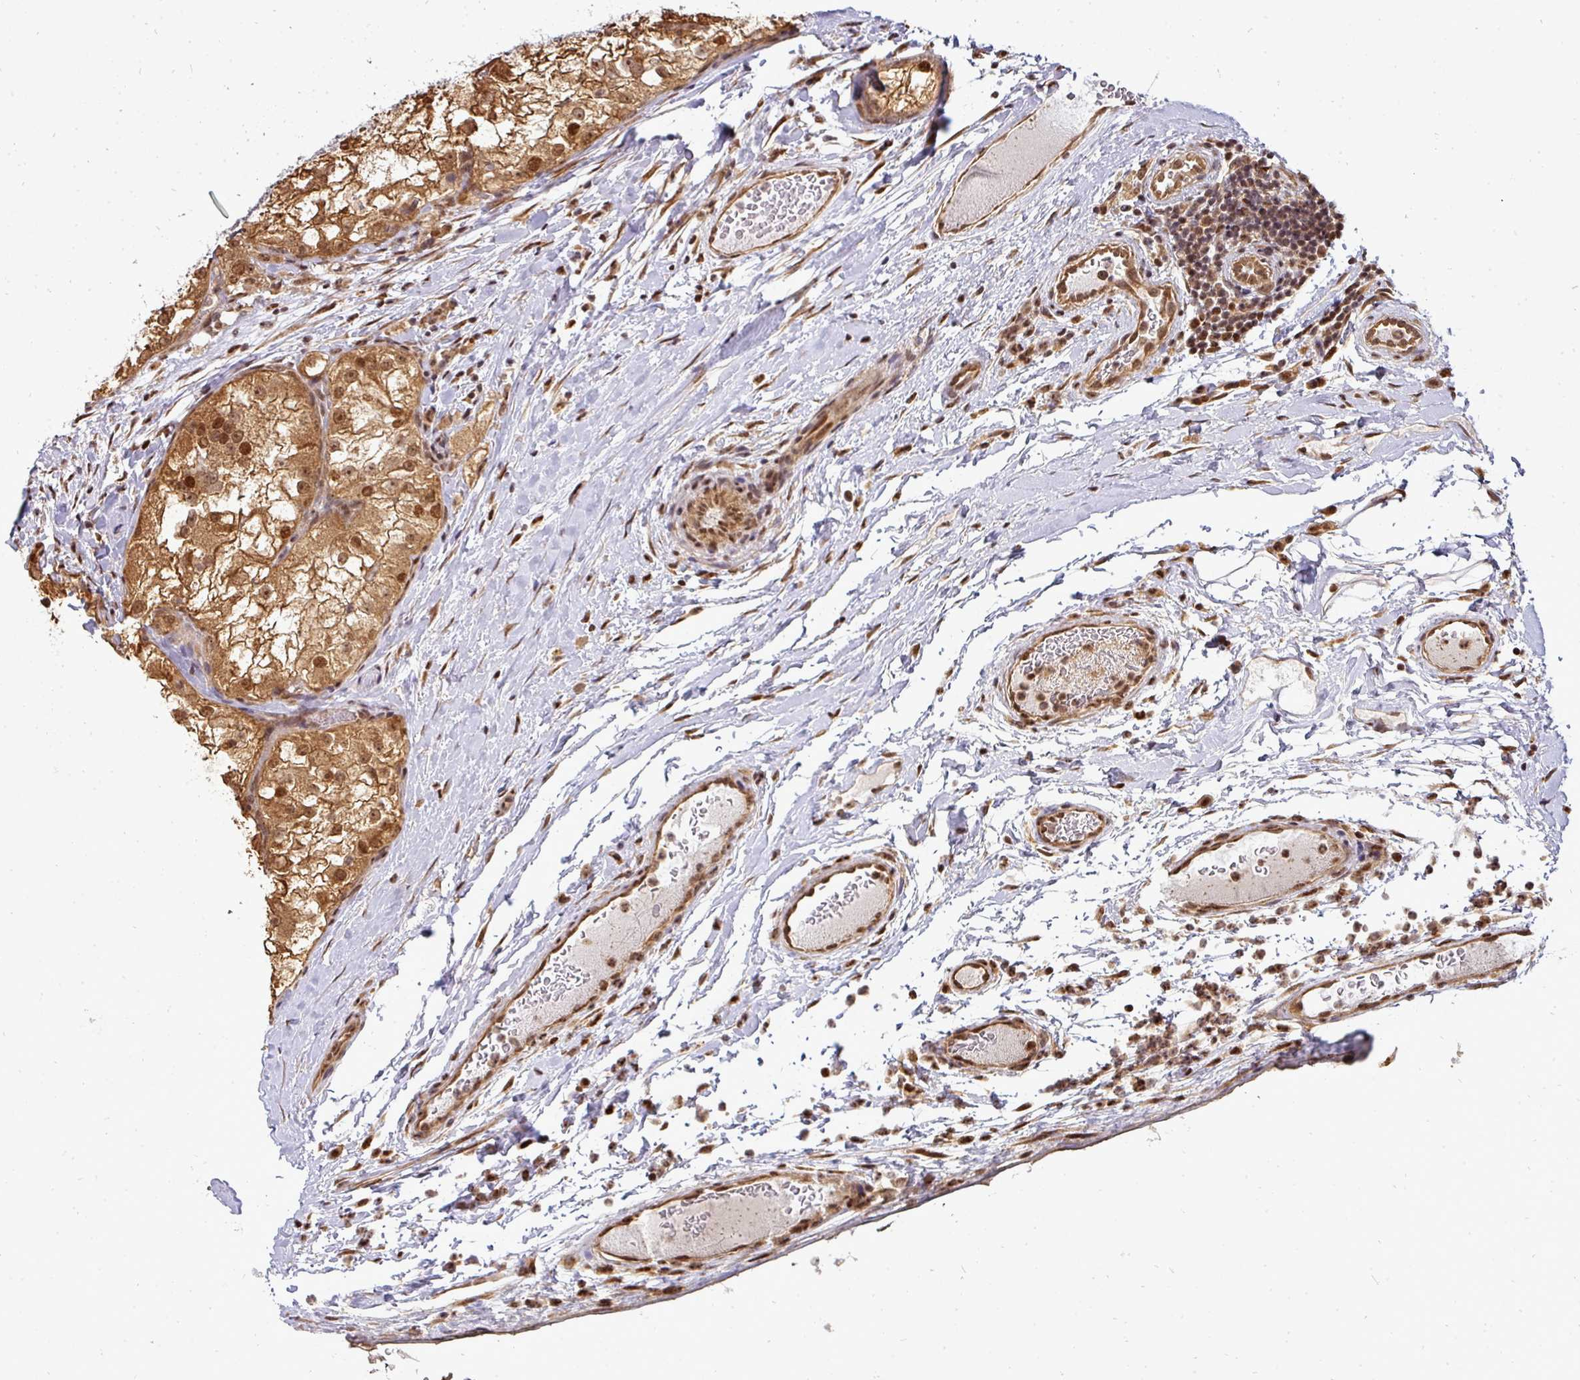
{"staining": {"intensity": "moderate", "quantity": ">75%", "location": "cytoplasmic/membranous,nuclear"}, "tissue": "renal cancer", "cell_type": "Tumor cells", "image_type": "cancer", "snomed": [{"axis": "morphology", "description": "Adenocarcinoma, NOS"}, {"axis": "topography", "description": "Kidney"}], "caption": "Immunohistochemistry (IHC) photomicrograph of neoplastic tissue: adenocarcinoma (renal) stained using IHC demonstrates medium levels of moderate protein expression localized specifically in the cytoplasmic/membranous and nuclear of tumor cells, appearing as a cytoplasmic/membranous and nuclear brown color.", "gene": "PATZ1", "patient": {"sex": "female", "age": 72}}